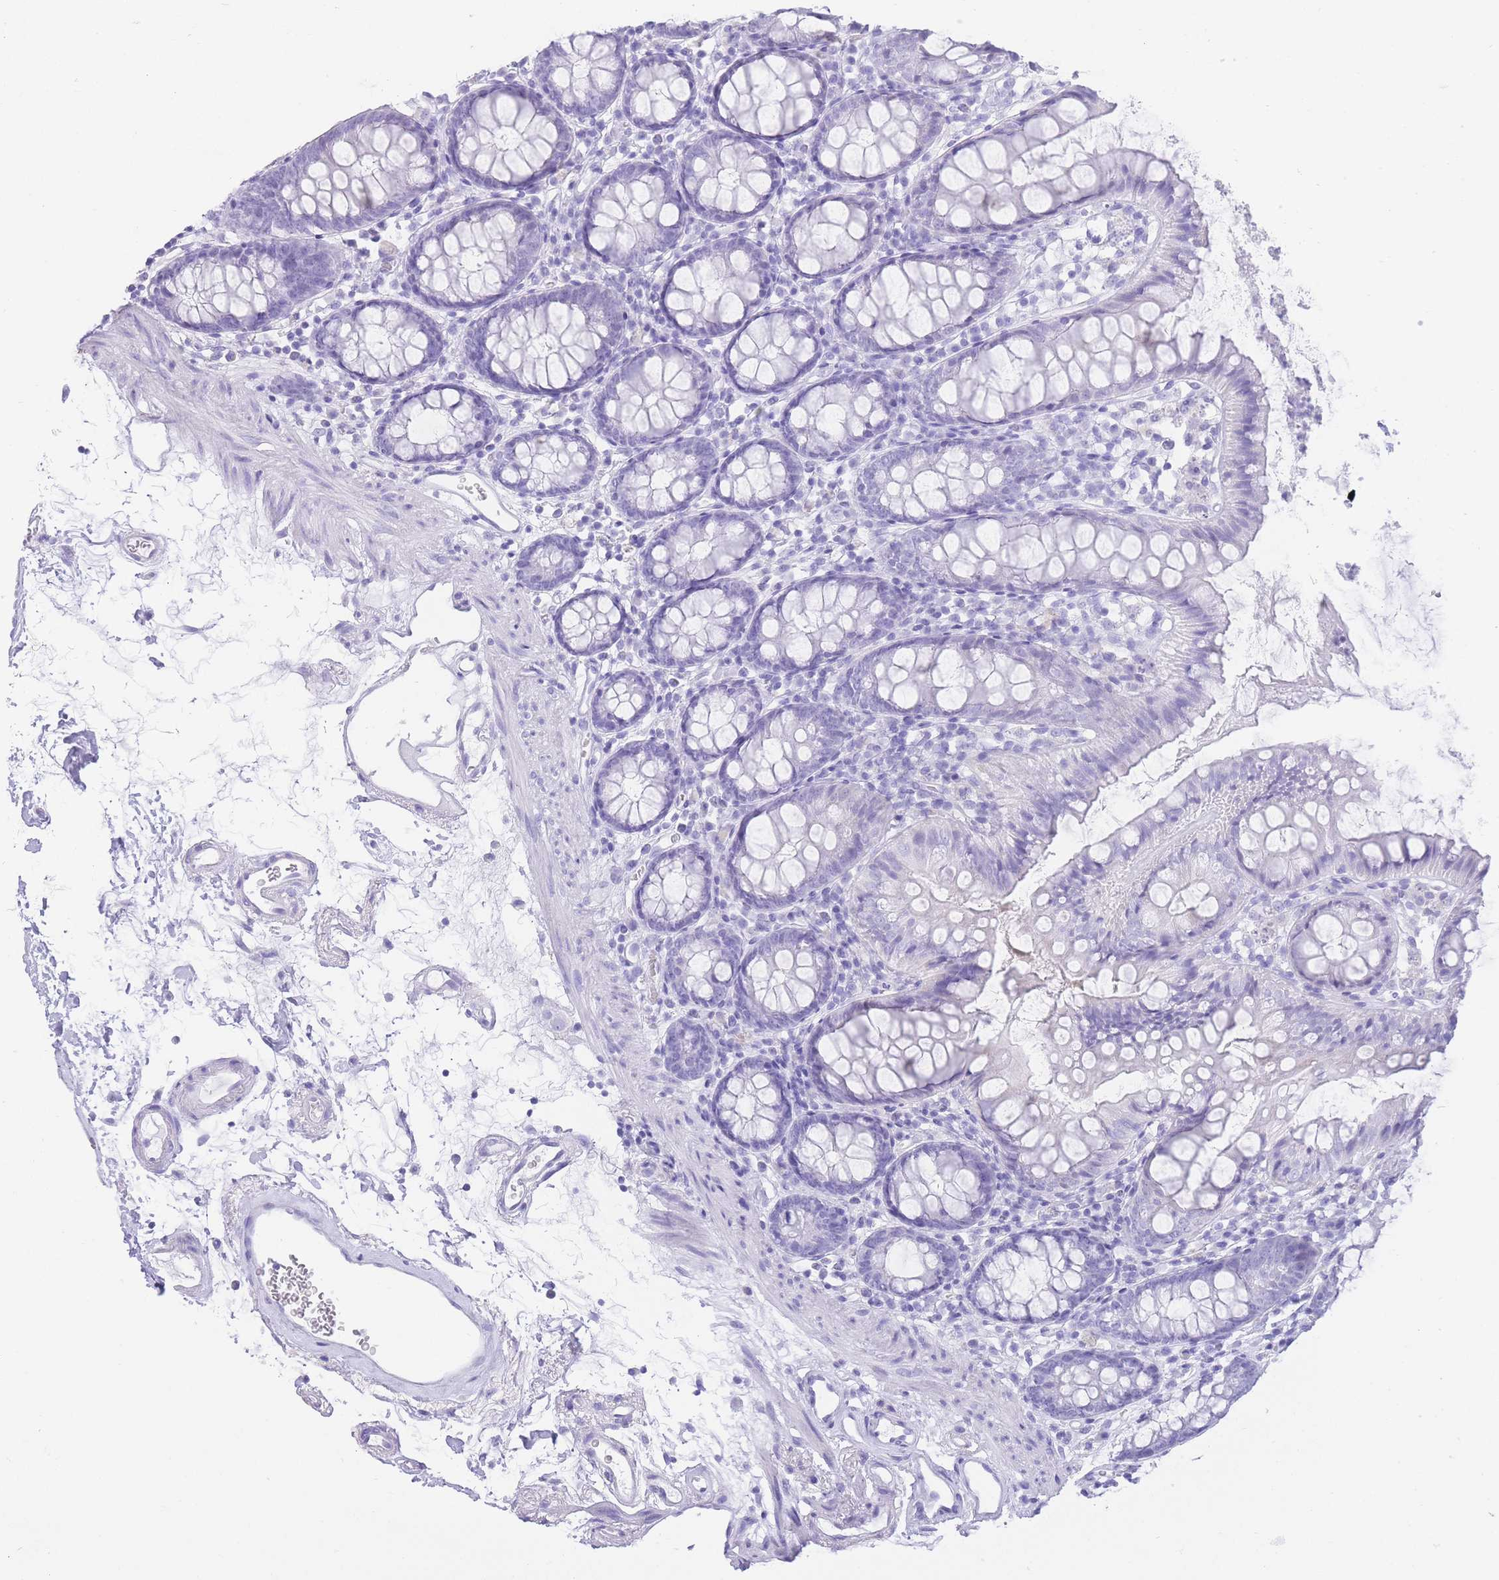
{"staining": {"intensity": "negative", "quantity": "none", "location": "none"}, "tissue": "colon", "cell_type": "Endothelial cells", "image_type": "normal", "snomed": [{"axis": "morphology", "description": "Normal tissue, NOS"}, {"axis": "topography", "description": "Colon"}], "caption": "This is an immunohistochemistry (IHC) histopathology image of benign human colon. There is no positivity in endothelial cells.", "gene": "ELOA2", "patient": {"sex": "female", "age": 84}}